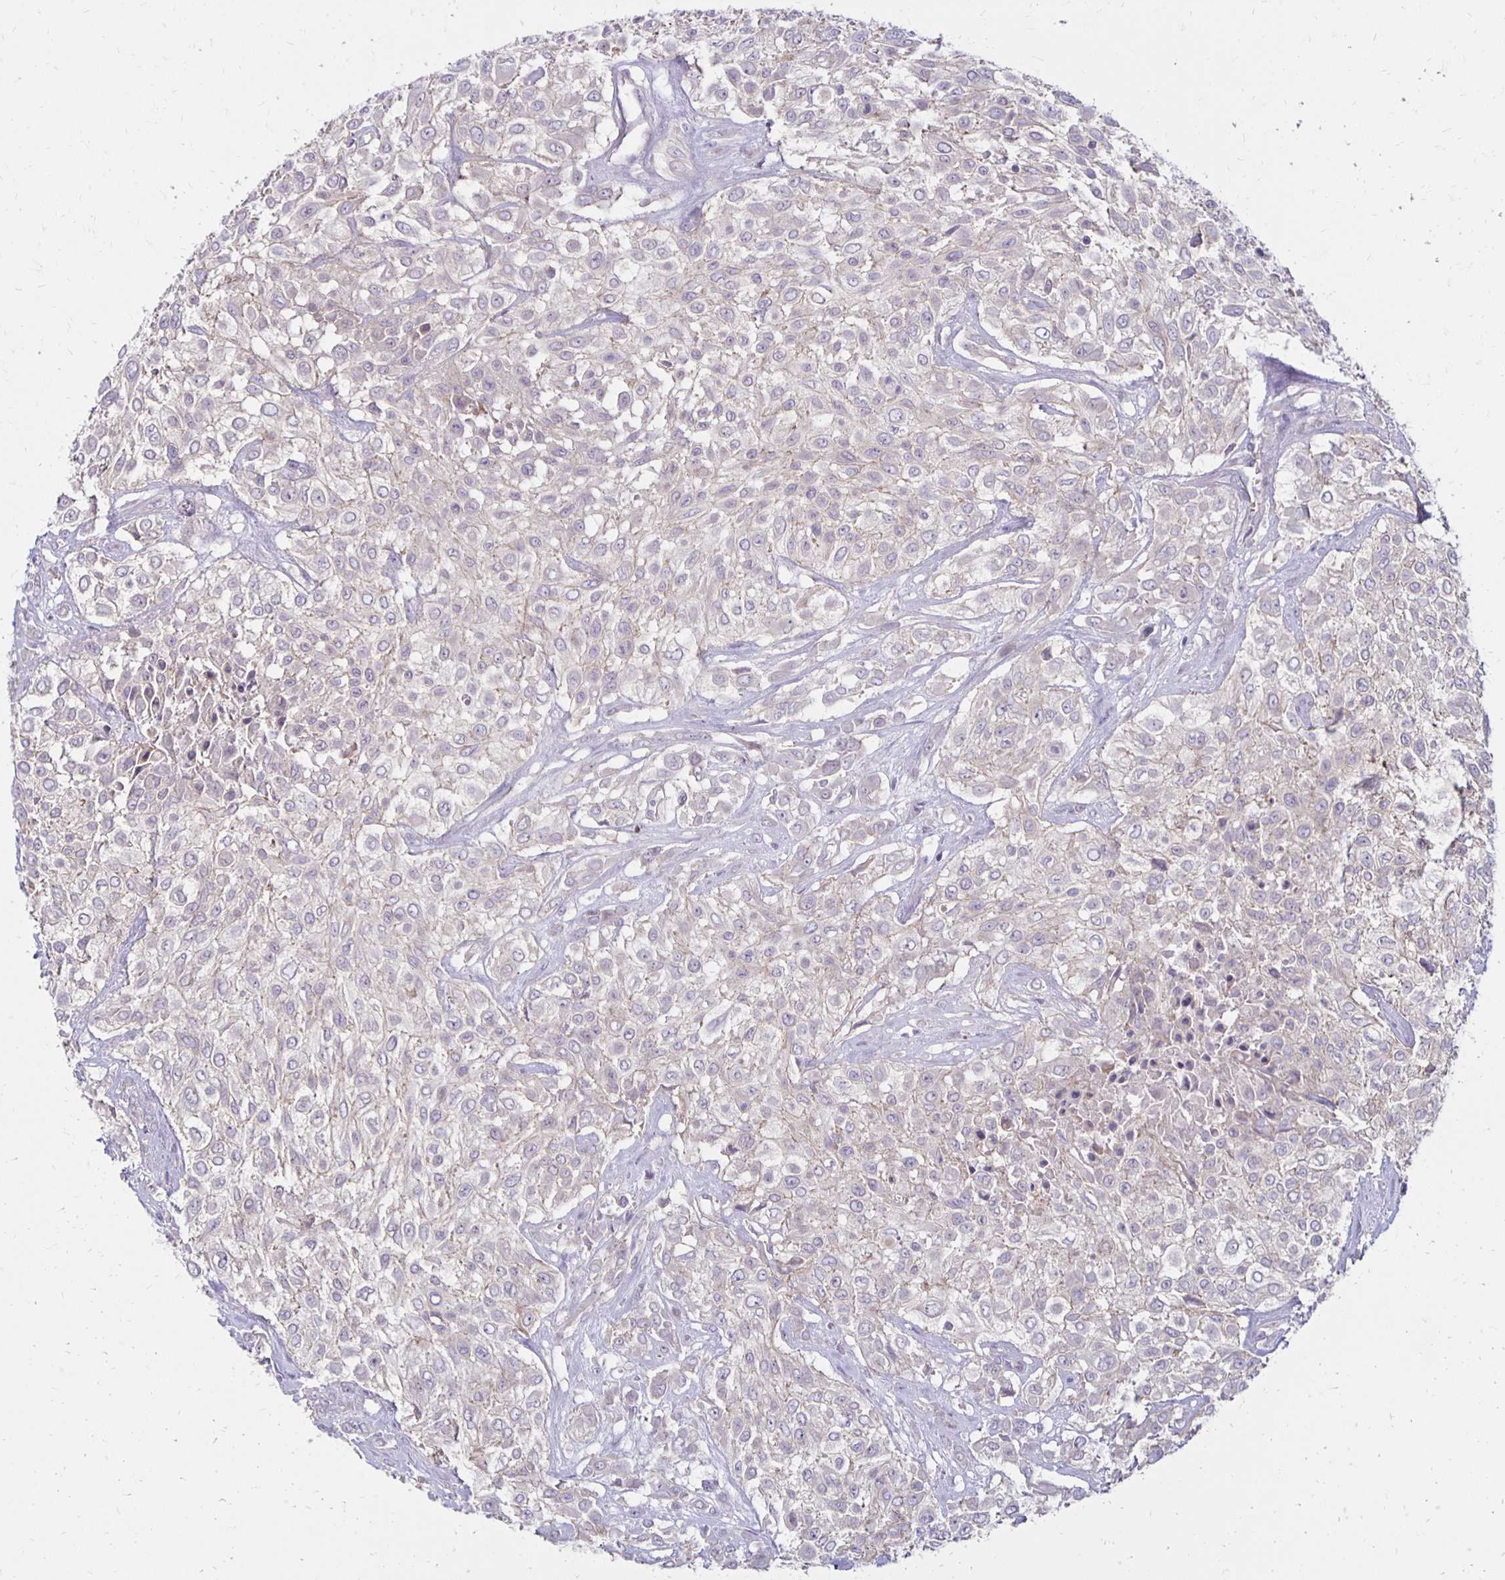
{"staining": {"intensity": "negative", "quantity": "none", "location": "none"}, "tissue": "urothelial cancer", "cell_type": "Tumor cells", "image_type": "cancer", "snomed": [{"axis": "morphology", "description": "Urothelial carcinoma, High grade"}, {"axis": "topography", "description": "Urinary bladder"}], "caption": "The histopathology image reveals no staining of tumor cells in high-grade urothelial carcinoma.", "gene": "KATNBL1", "patient": {"sex": "male", "age": 57}}